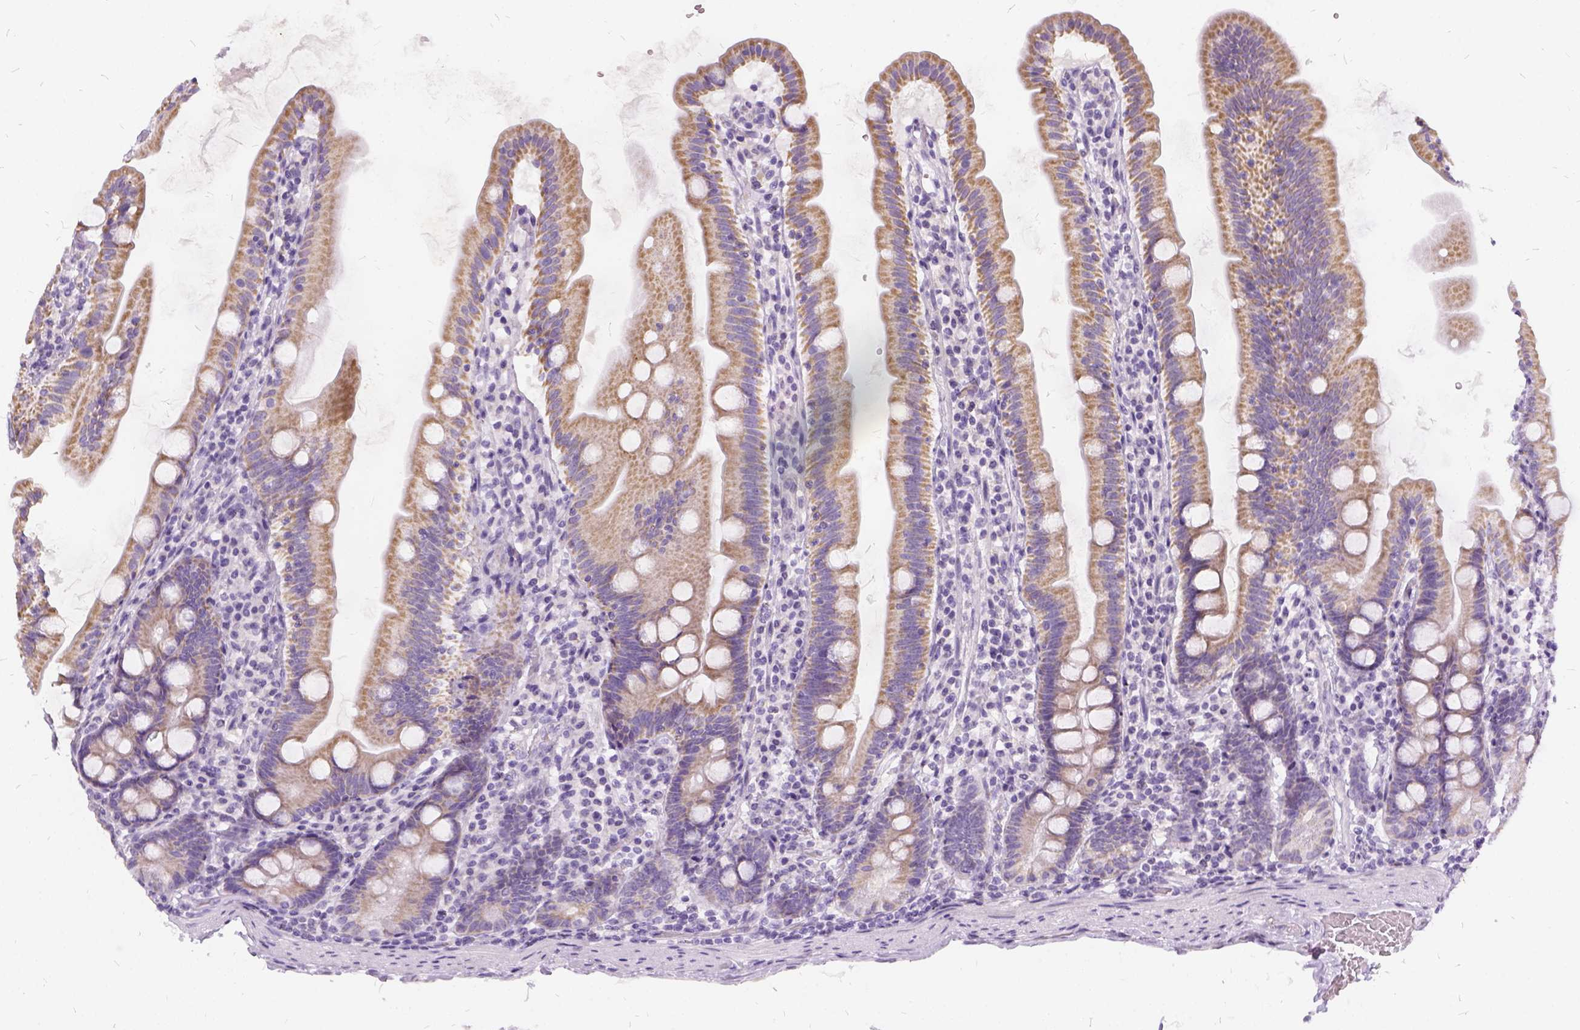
{"staining": {"intensity": "weak", "quantity": ">75%", "location": "cytoplasmic/membranous"}, "tissue": "duodenum", "cell_type": "Glandular cells", "image_type": "normal", "snomed": [{"axis": "morphology", "description": "Normal tissue, NOS"}, {"axis": "topography", "description": "Duodenum"}], "caption": "Duodenum stained for a protein shows weak cytoplasmic/membranous positivity in glandular cells. (DAB (3,3'-diaminobenzidine) = brown stain, brightfield microscopy at high magnification).", "gene": "FDX1", "patient": {"sex": "female", "age": 67}}